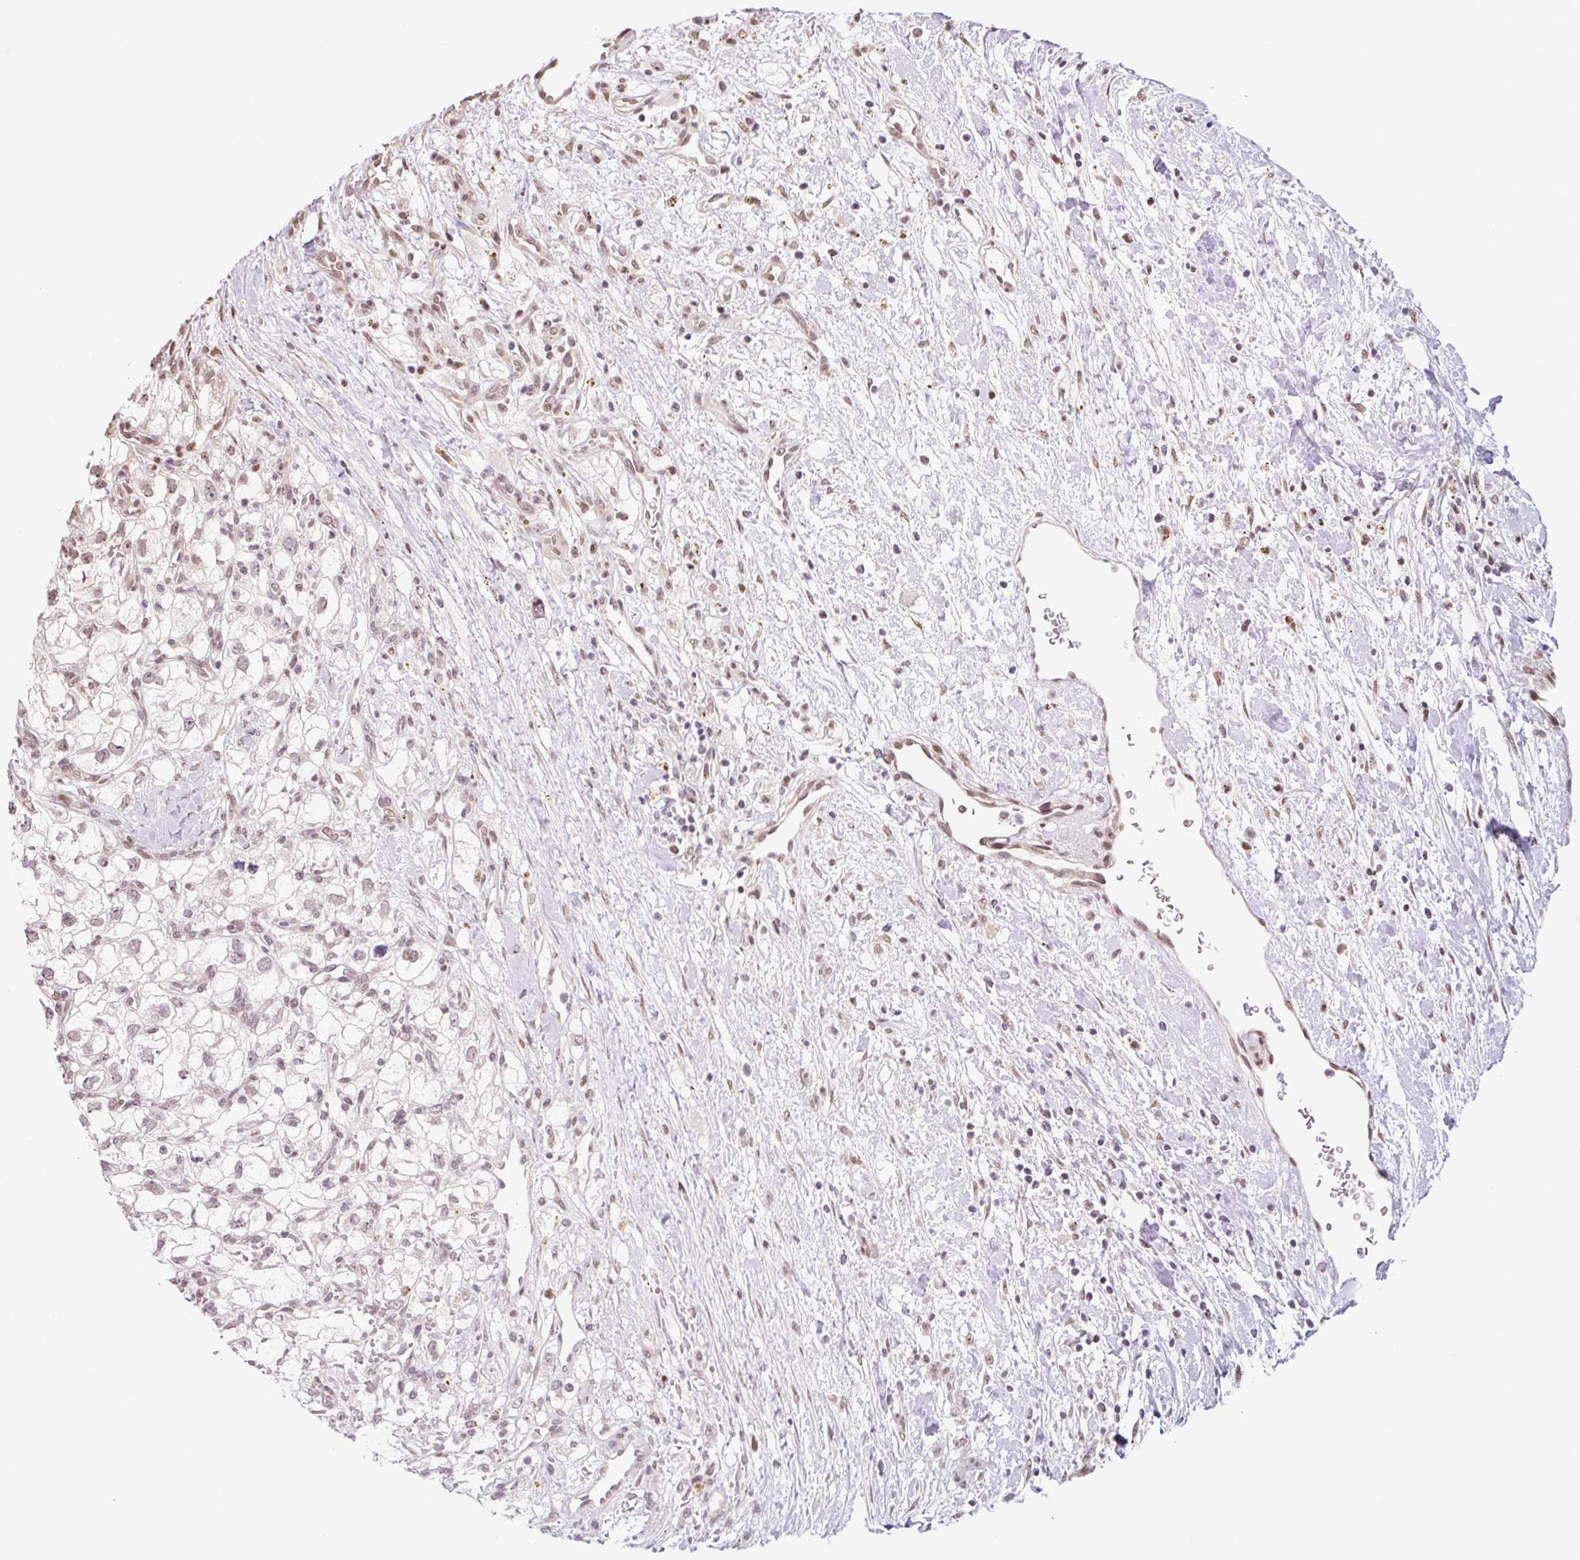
{"staining": {"intensity": "moderate", "quantity": "25%-75%", "location": "nuclear"}, "tissue": "renal cancer", "cell_type": "Tumor cells", "image_type": "cancer", "snomed": [{"axis": "morphology", "description": "Adenocarcinoma, NOS"}, {"axis": "topography", "description": "Kidney"}], "caption": "Renal cancer (adenocarcinoma) stained with a protein marker shows moderate staining in tumor cells.", "gene": "TCFL5", "patient": {"sex": "male", "age": 59}}